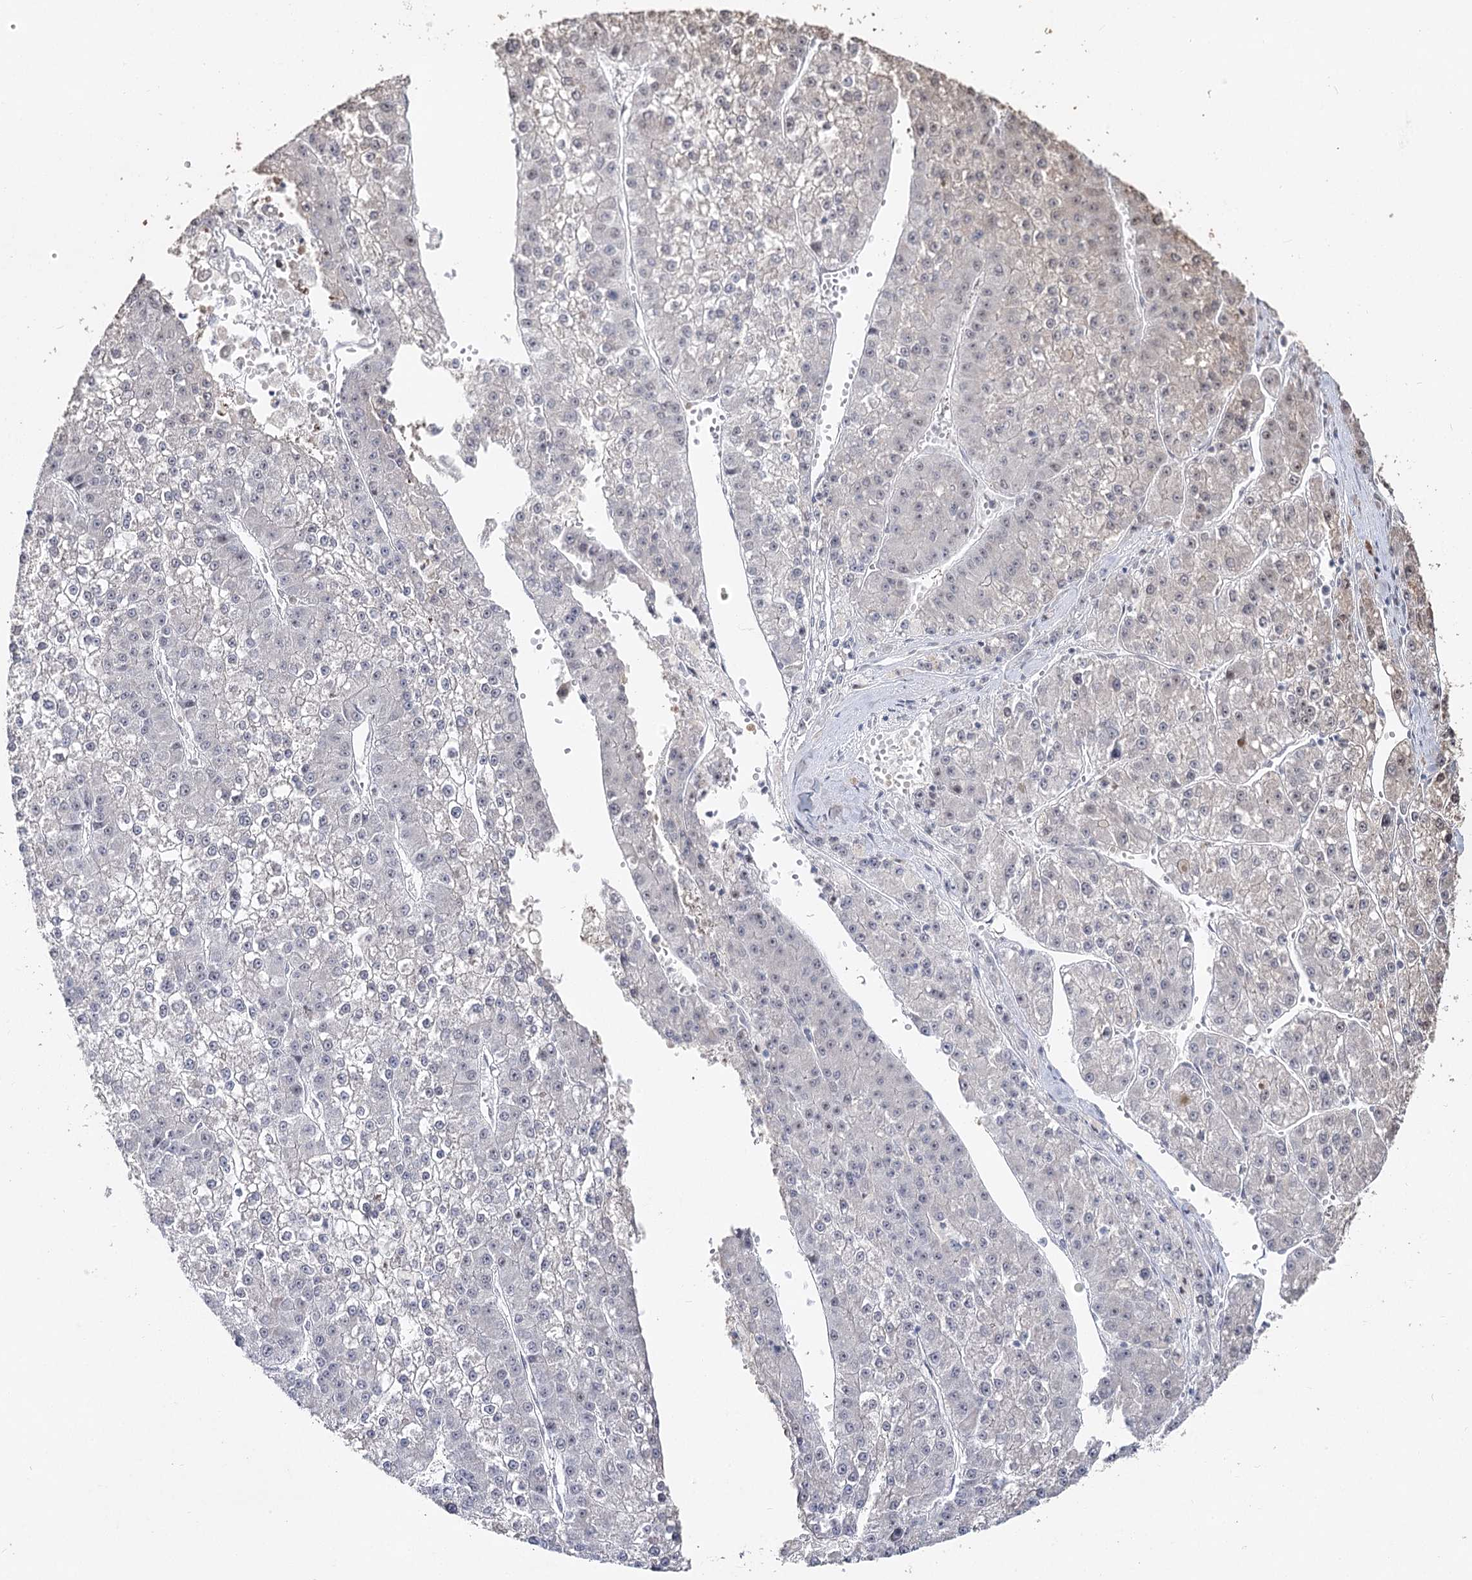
{"staining": {"intensity": "negative", "quantity": "none", "location": "none"}, "tissue": "liver cancer", "cell_type": "Tumor cells", "image_type": "cancer", "snomed": [{"axis": "morphology", "description": "Carcinoma, Hepatocellular, NOS"}, {"axis": "topography", "description": "Liver"}], "caption": "An immunohistochemistry micrograph of hepatocellular carcinoma (liver) is shown. There is no staining in tumor cells of hepatocellular carcinoma (liver).", "gene": "RUFY4", "patient": {"sex": "female", "age": 73}}